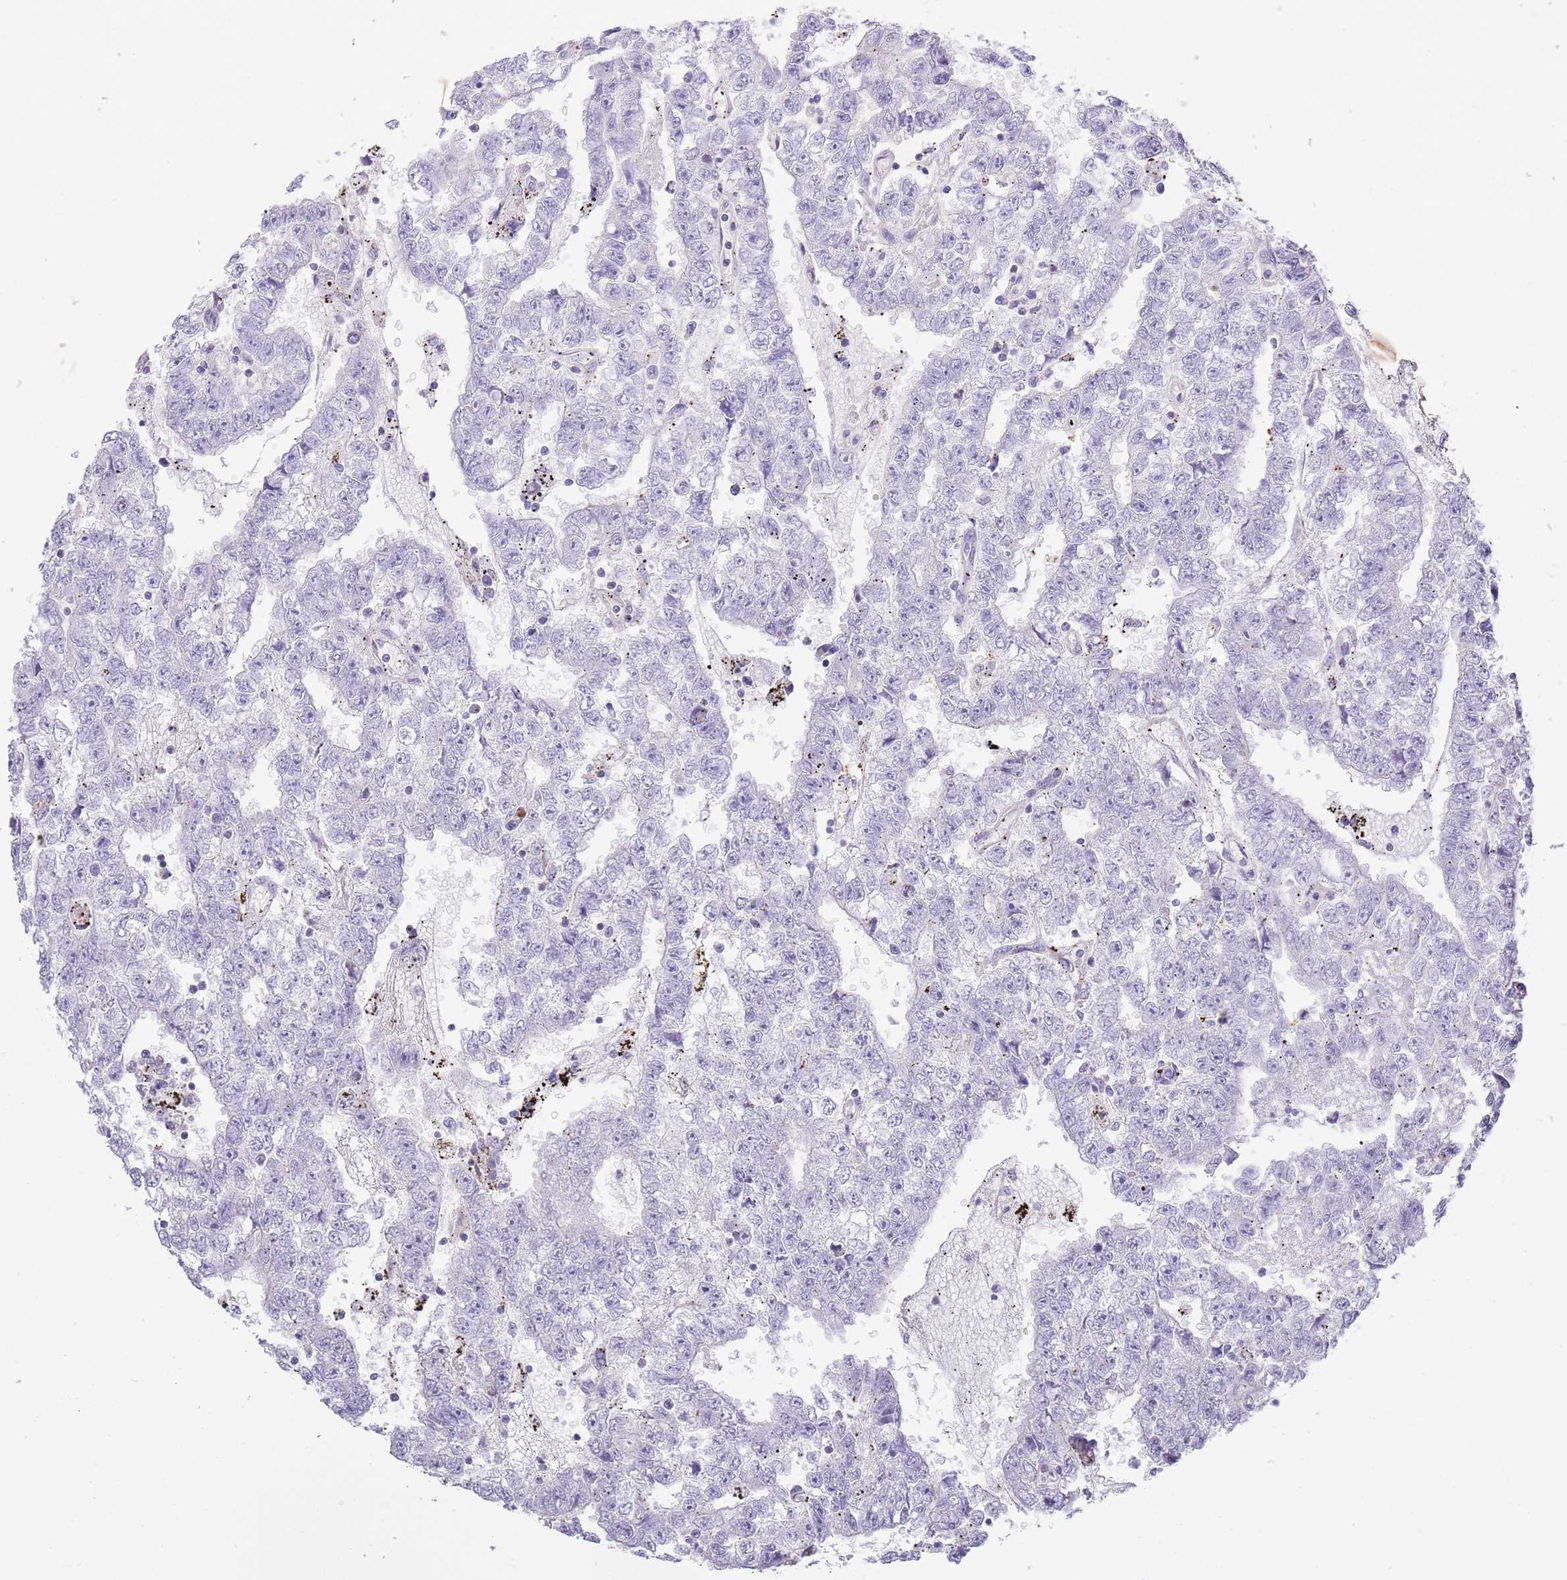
{"staining": {"intensity": "negative", "quantity": "none", "location": "none"}, "tissue": "testis cancer", "cell_type": "Tumor cells", "image_type": "cancer", "snomed": [{"axis": "morphology", "description": "Carcinoma, Embryonal, NOS"}, {"axis": "topography", "description": "Testis"}], "caption": "There is no significant staining in tumor cells of embryonal carcinoma (testis).", "gene": "ACSBG1", "patient": {"sex": "male", "age": 25}}